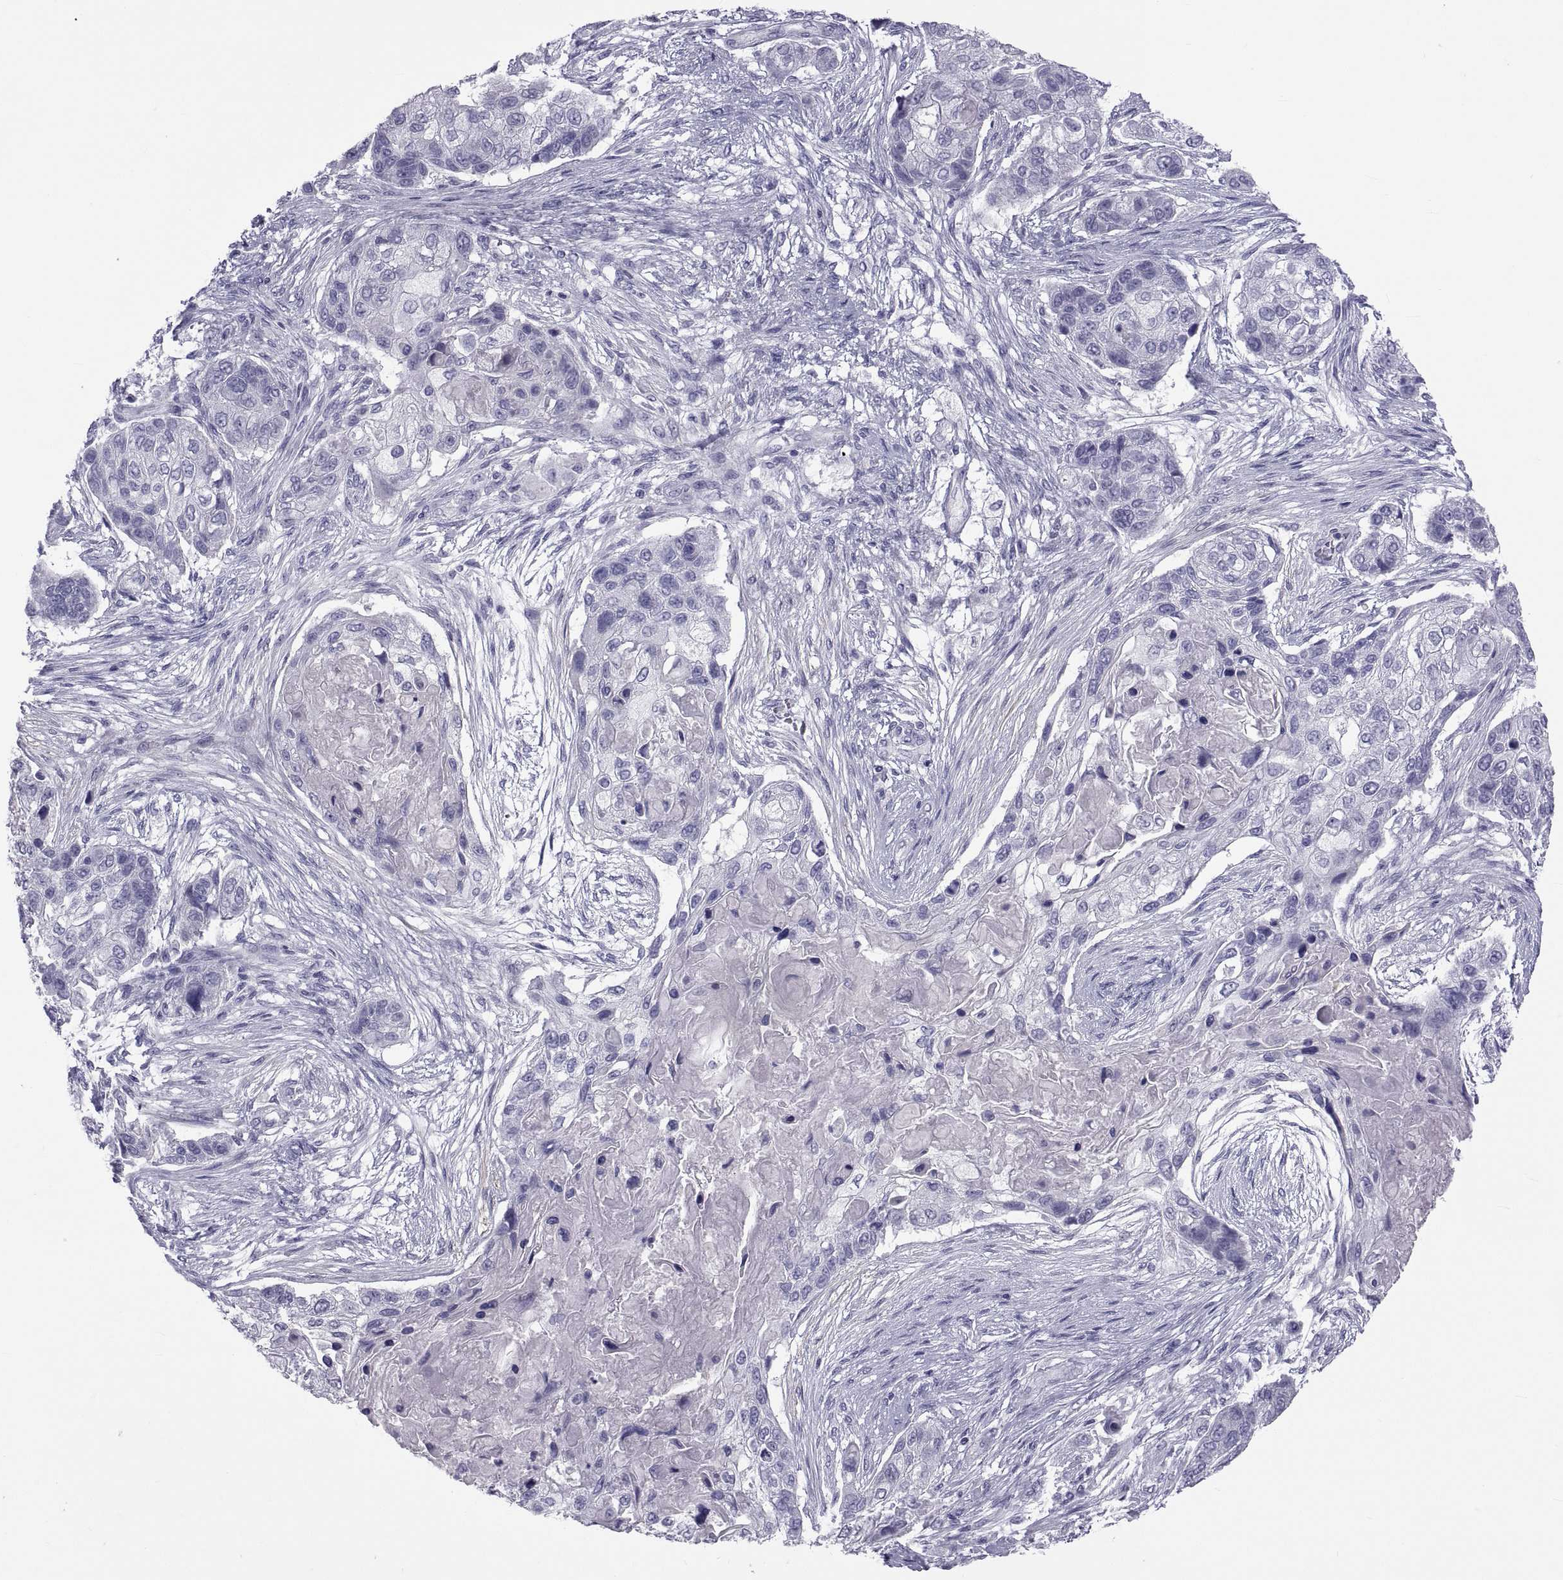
{"staining": {"intensity": "negative", "quantity": "none", "location": "none"}, "tissue": "lung cancer", "cell_type": "Tumor cells", "image_type": "cancer", "snomed": [{"axis": "morphology", "description": "Squamous cell carcinoma, NOS"}, {"axis": "topography", "description": "Lung"}], "caption": "This is a image of immunohistochemistry staining of squamous cell carcinoma (lung), which shows no staining in tumor cells. (Brightfield microscopy of DAB IHC at high magnification).", "gene": "MAGEB1", "patient": {"sex": "male", "age": 69}}